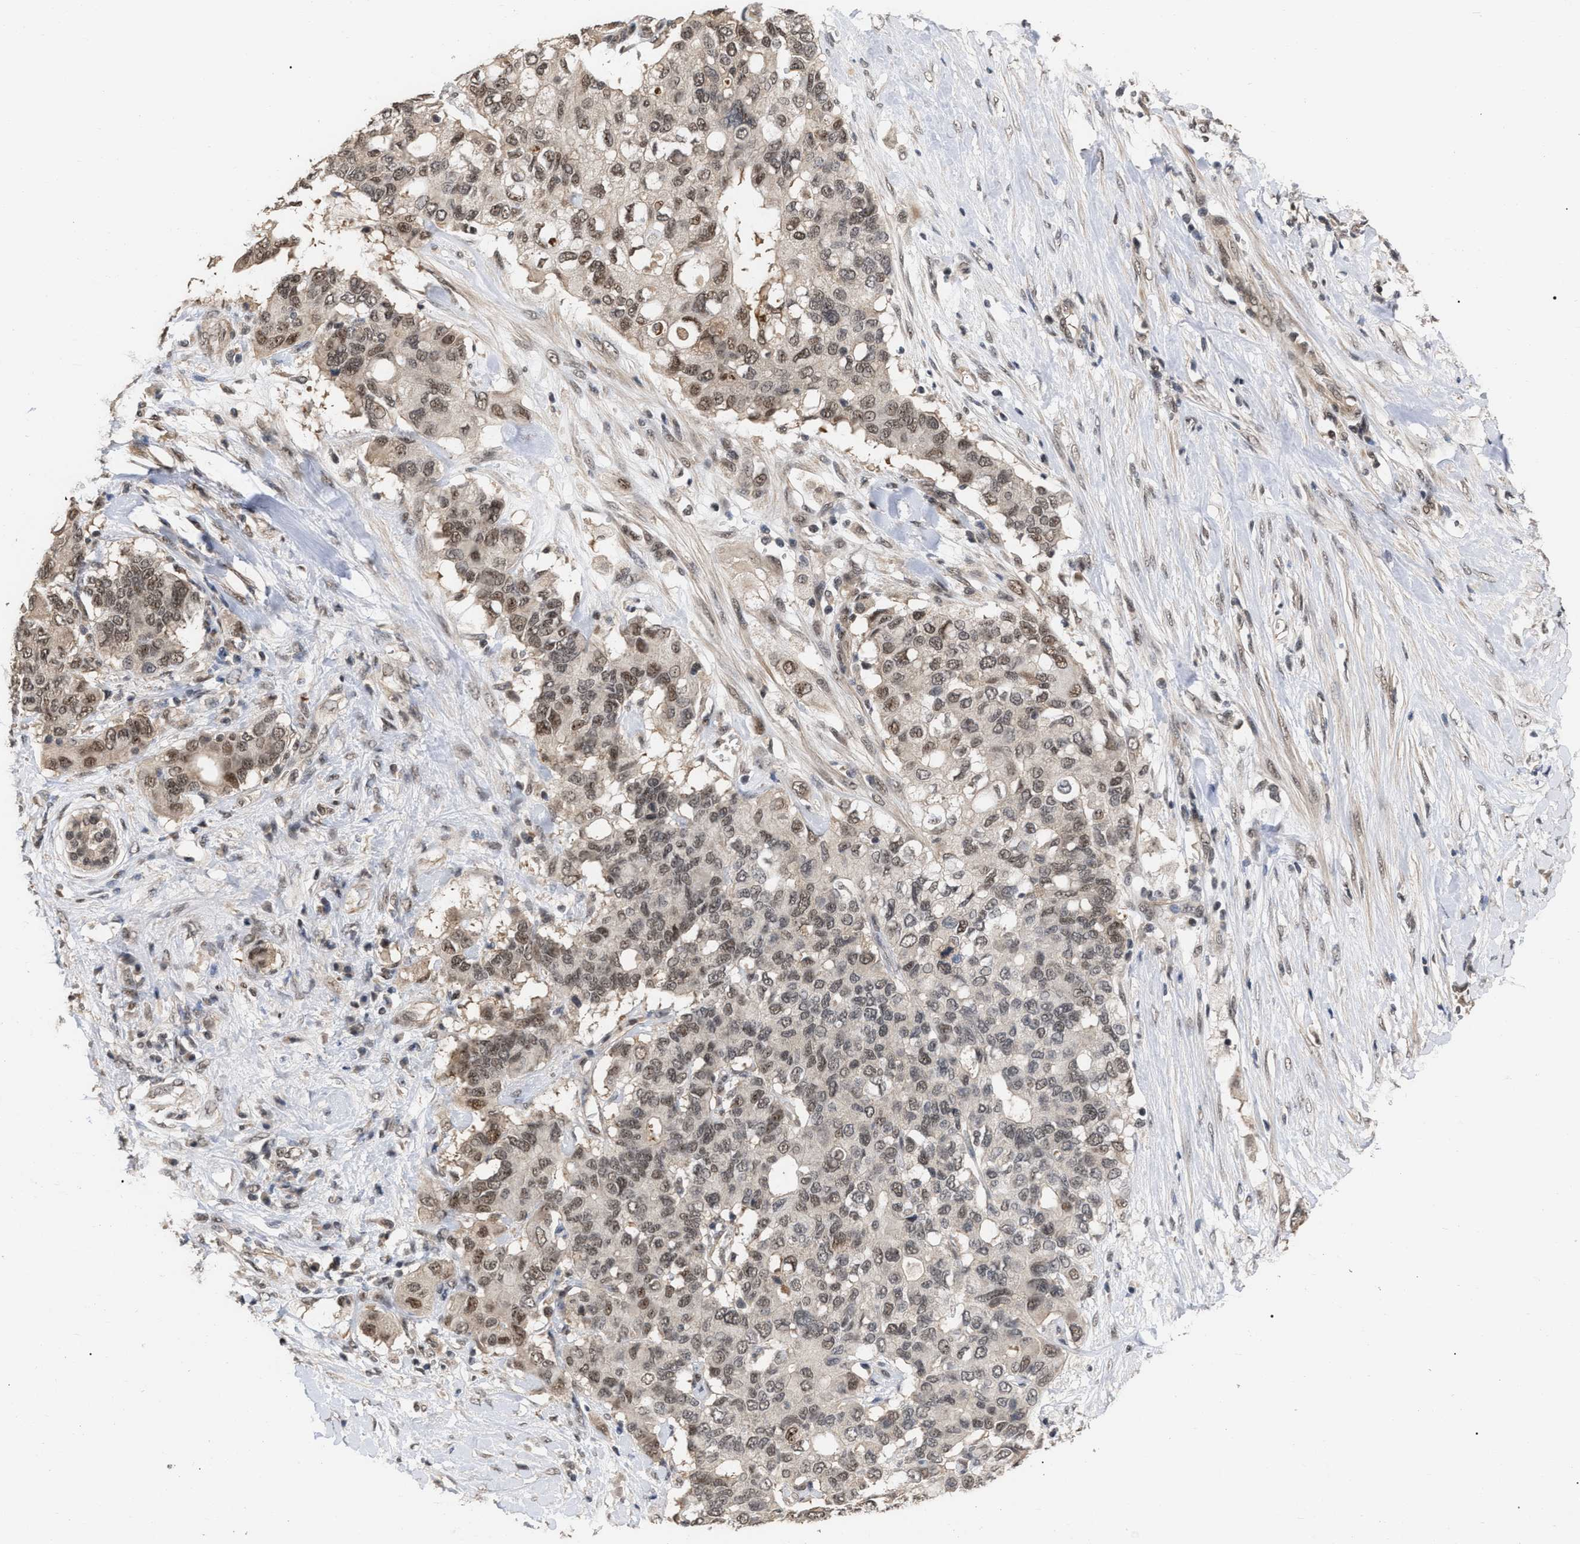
{"staining": {"intensity": "moderate", "quantity": ">75%", "location": "nuclear"}, "tissue": "pancreatic cancer", "cell_type": "Tumor cells", "image_type": "cancer", "snomed": [{"axis": "morphology", "description": "Adenocarcinoma, NOS"}, {"axis": "topography", "description": "Pancreas"}], "caption": "Pancreatic cancer (adenocarcinoma) stained with a protein marker shows moderate staining in tumor cells.", "gene": "JAZF1", "patient": {"sex": "female", "age": 56}}